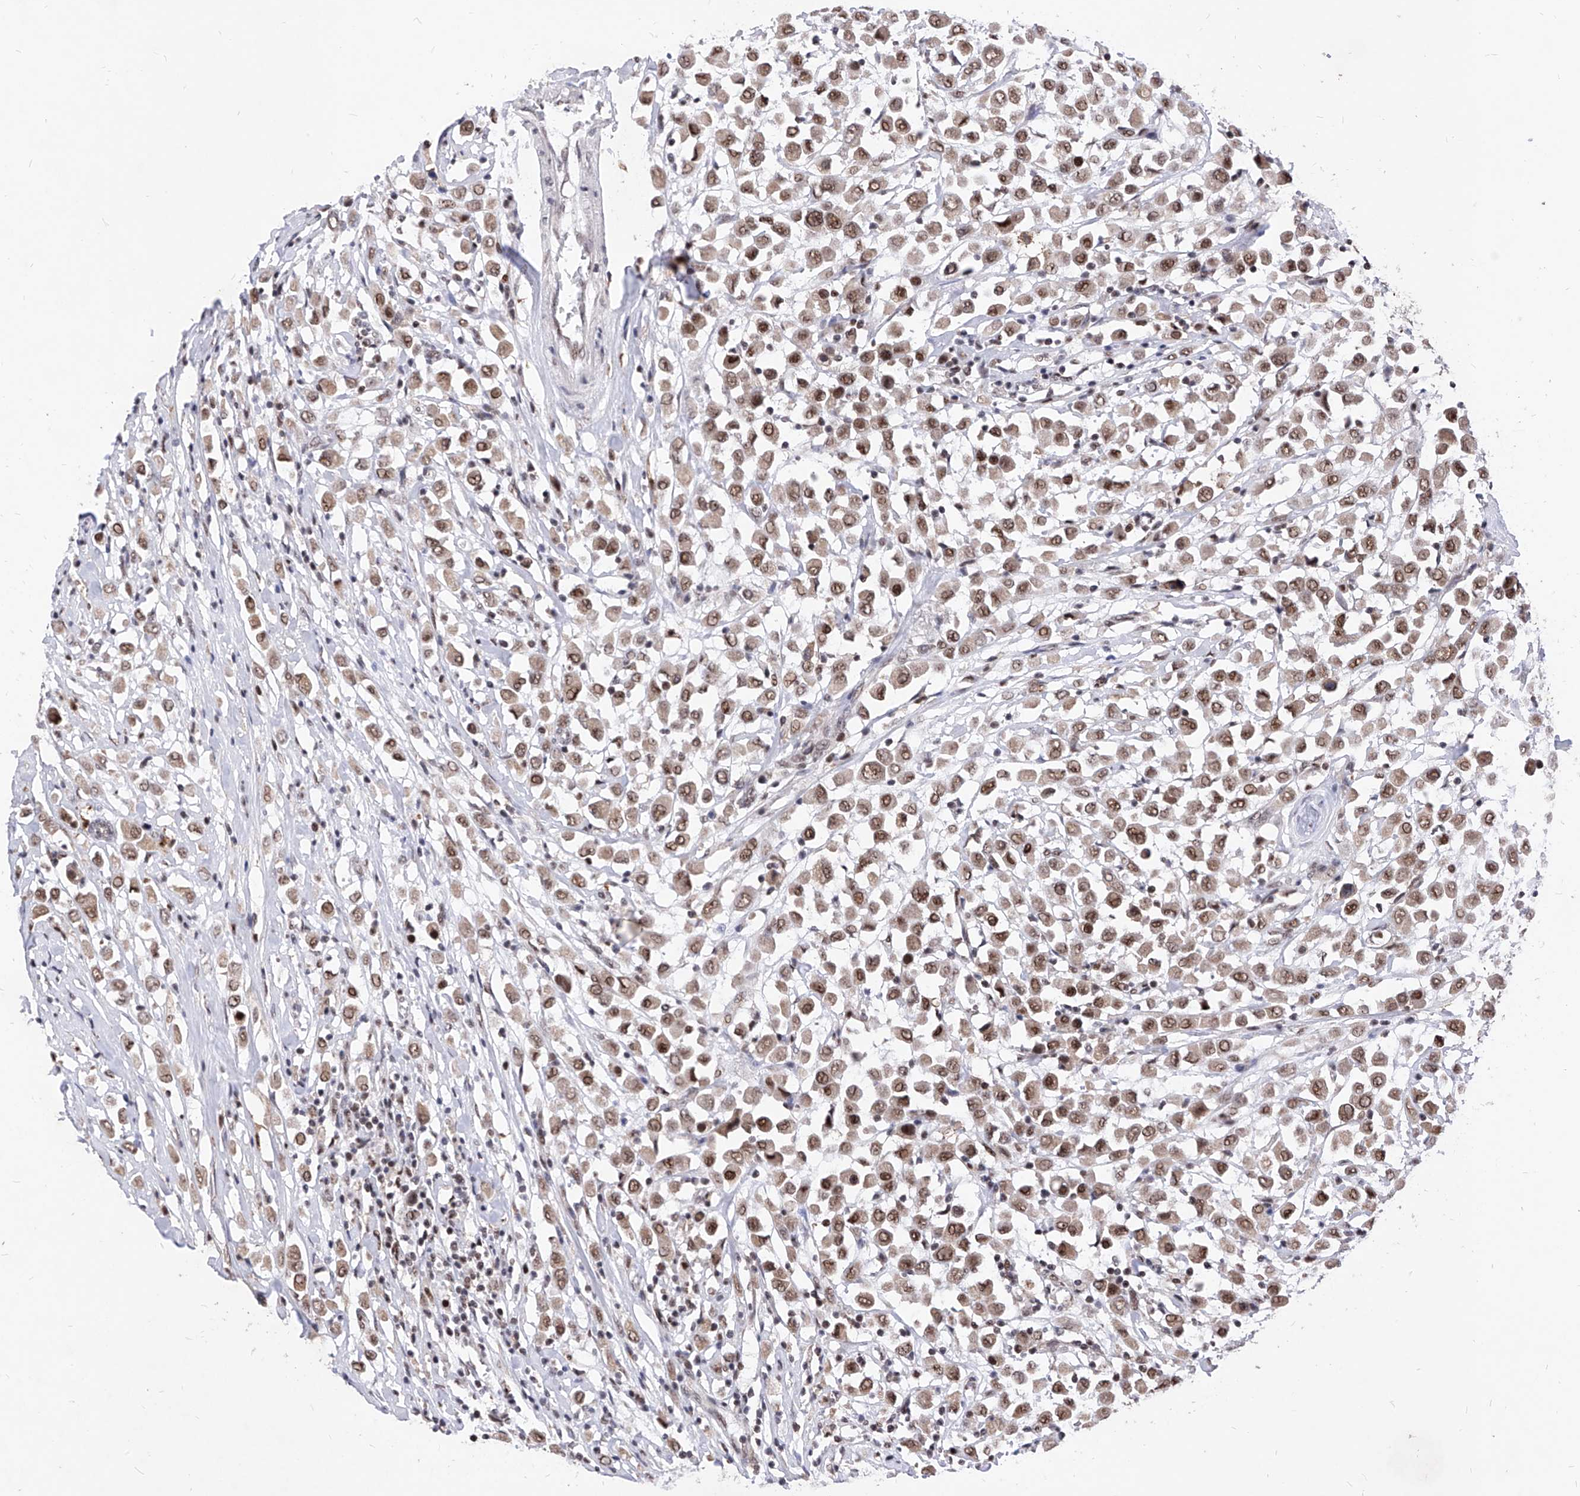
{"staining": {"intensity": "moderate", "quantity": ">75%", "location": "nuclear"}, "tissue": "breast cancer", "cell_type": "Tumor cells", "image_type": "cancer", "snomed": [{"axis": "morphology", "description": "Duct carcinoma"}, {"axis": "topography", "description": "Breast"}], "caption": "DAB (3,3'-diaminobenzidine) immunohistochemical staining of breast invasive ductal carcinoma demonstrates moderate nuclear protein staining in approximately >75% of tumor cells. (Brightfield microscopy of DAB IHC at high magnification).", "gene": "PHF5A", "patient": {"sex": "female", "age": 61}}